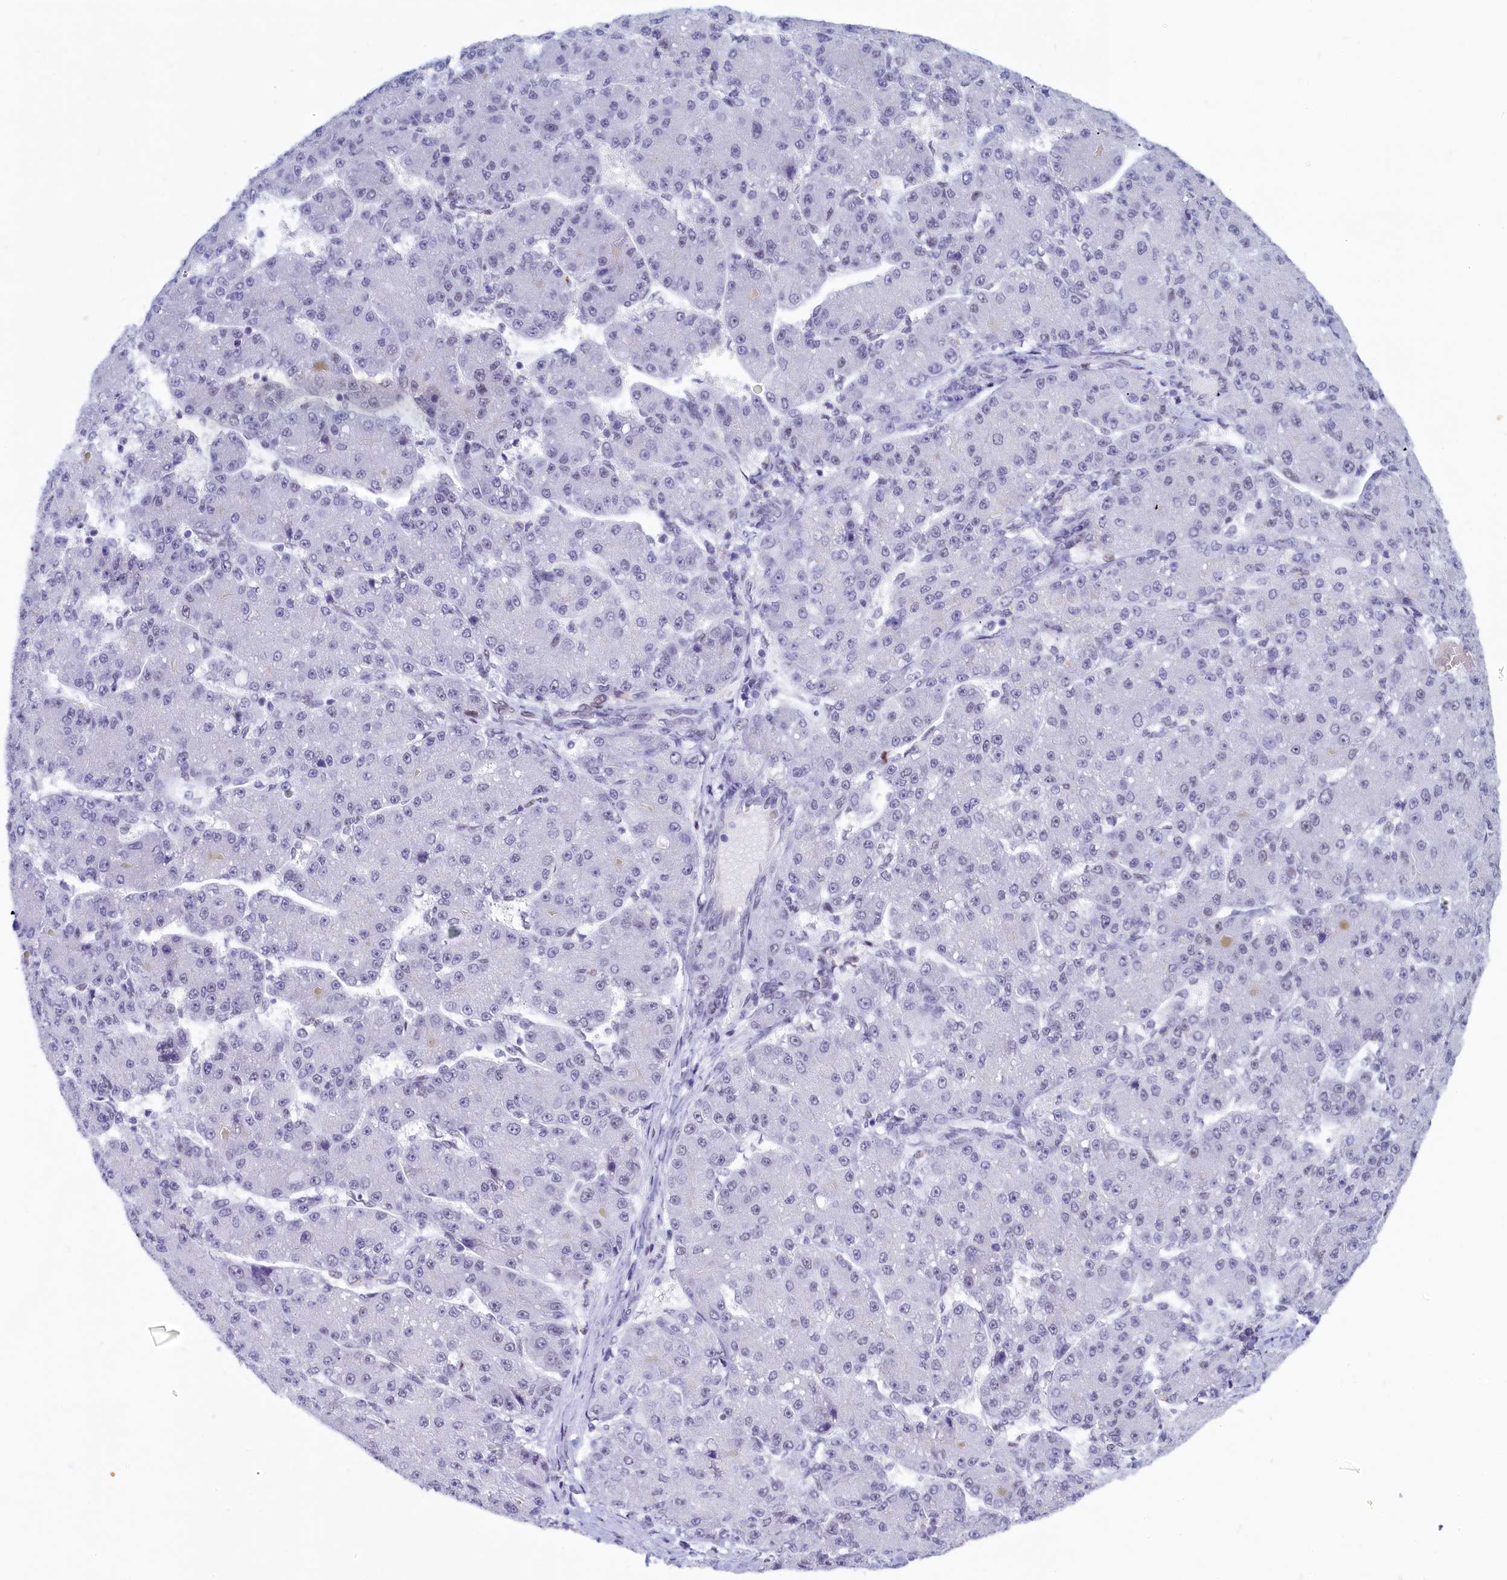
{"staining": {"intensity": "negative", "quantity": "none", "location": "none"}, "tissue": "liver cancer", "cell_type": "Tumor cells", "image_type": "cancer", "snomed": [{"axis": "morphology", "description": "Carcinoma, Hepatocellular, NOS"}, {"axis": "topography", "description": "Liver"}], "caption": "DAB immunohistochemical staining of liver cancer exhibits no significant expression in tumor cells.", "gene": "SUGP2", "patient": {"sex": "male", "age": 67}}